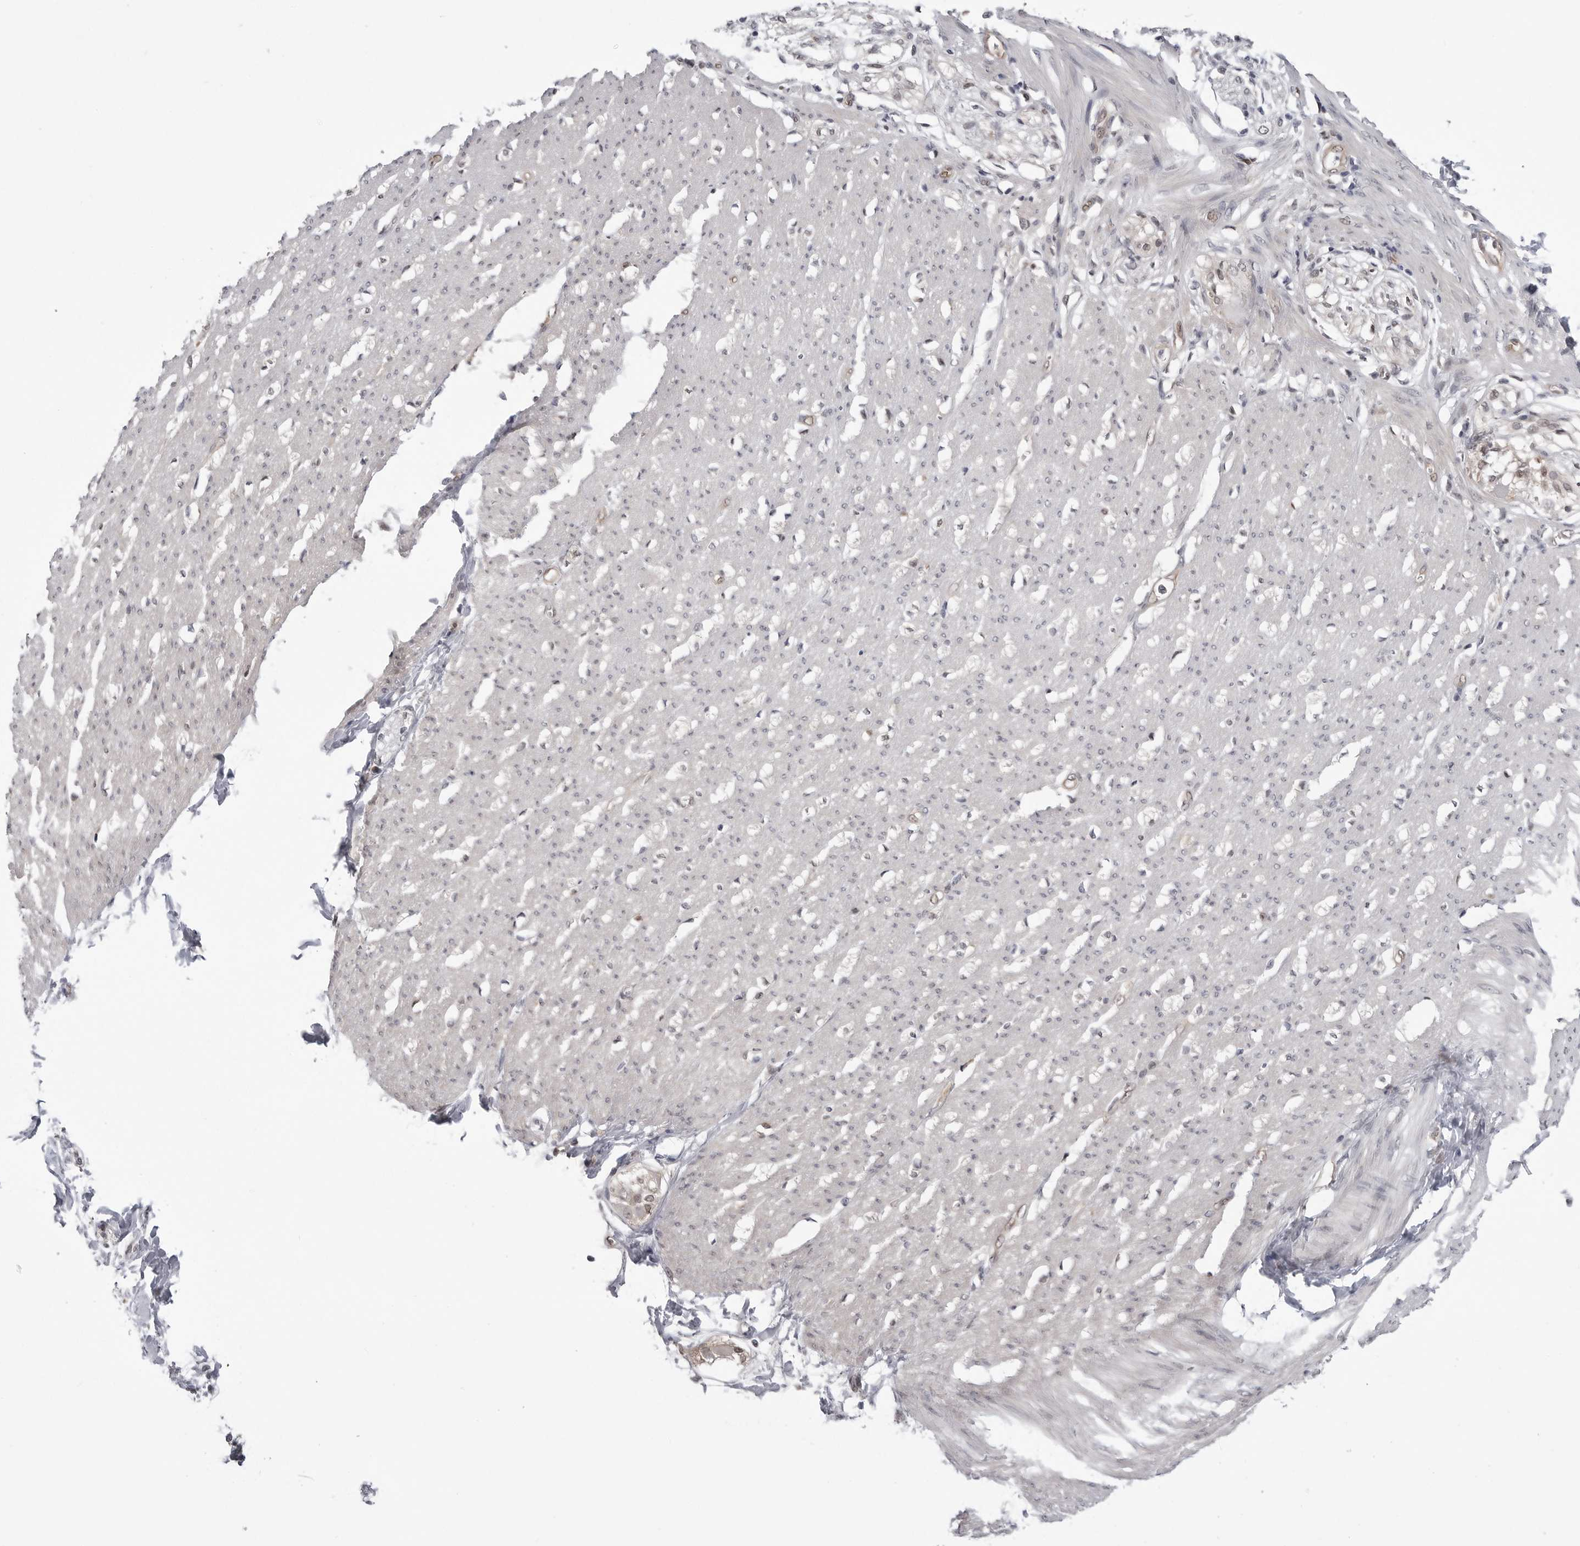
{"staining": {"intensity": "weak", "quantity": "<25%", "location": "nuclear"}, "tissue": "smooth muscle", "cell_type": "Smooth muscle cells", "image_type": "normal", "snomed": [{"axis": "morphology", "description": "Normal tissue, NOS"}, {"axis": "morphology", "description": "Adenocarcinoma, NOS"}, {"axis": "topography", "description": "Colon"}, {"axis": "topography", "description": "Peripheral nerve tissue"}], "caption": "The image displays no significant staining in smooth muscle cells of smooth muscle.", "gene": "PNPO", "patient": {"sex": "male", "age": 14}}